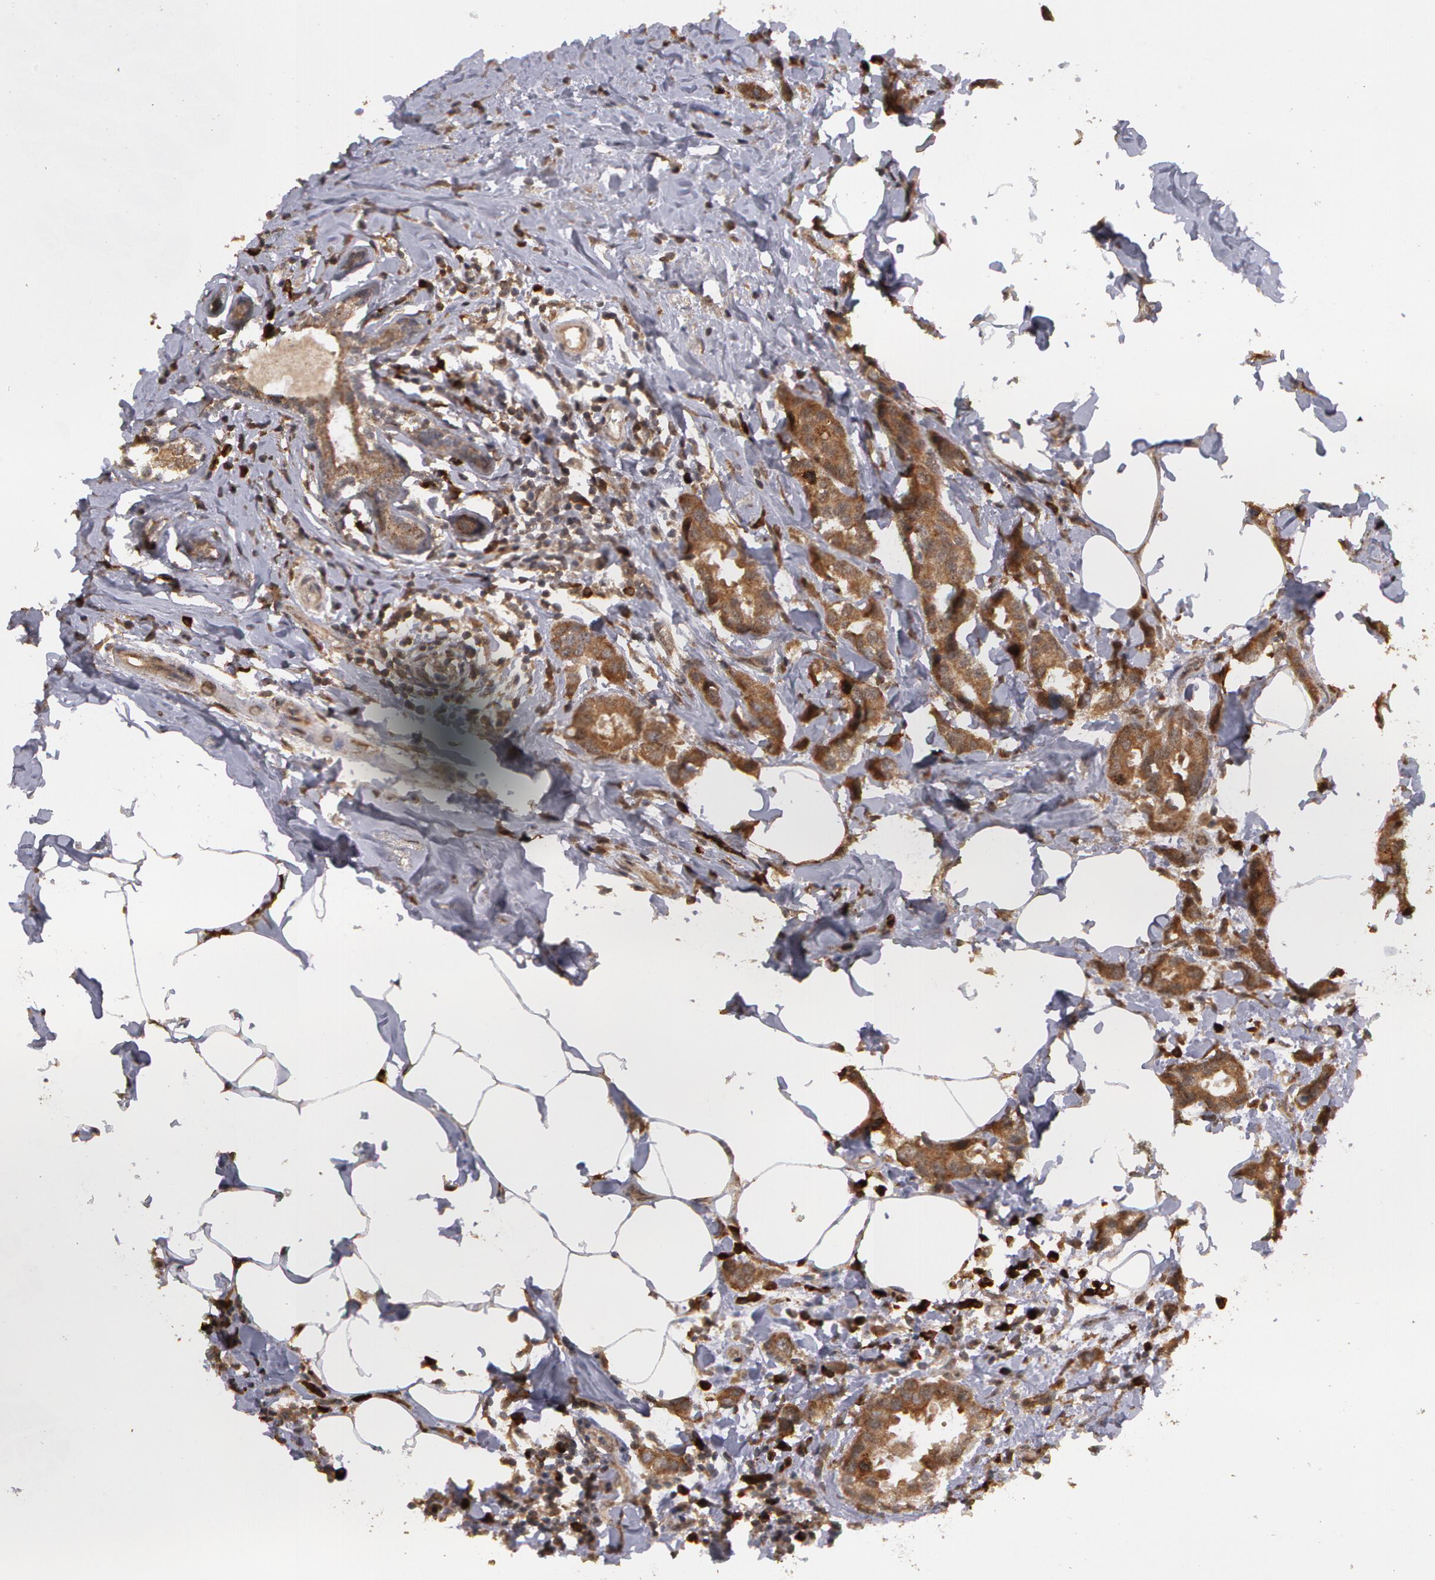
{"staining": {"intensity": "strong", "quantity": ">75%", "location": "cytoplasmic/membranous"}, "tissue": "breast cancer", "cell_type": "Tumor cells", "image_type": "cancer", "snomed": [{"axis": "morphology", "description": "Normal tissue, NOS"}, {"axis": "morphology", "description": "Duct carcinoma"}, {"axis": "topography", "description": "Breast"}], "caption": "About >75% of tumor cells in human invasive ductal carcinoma (breast) display strong cytoplasmic/membranous protein positivity as visualized by brown immunohistochemical staining.", "gene": "GLIS1", "patient": {"sex": "female", "age": 50}}